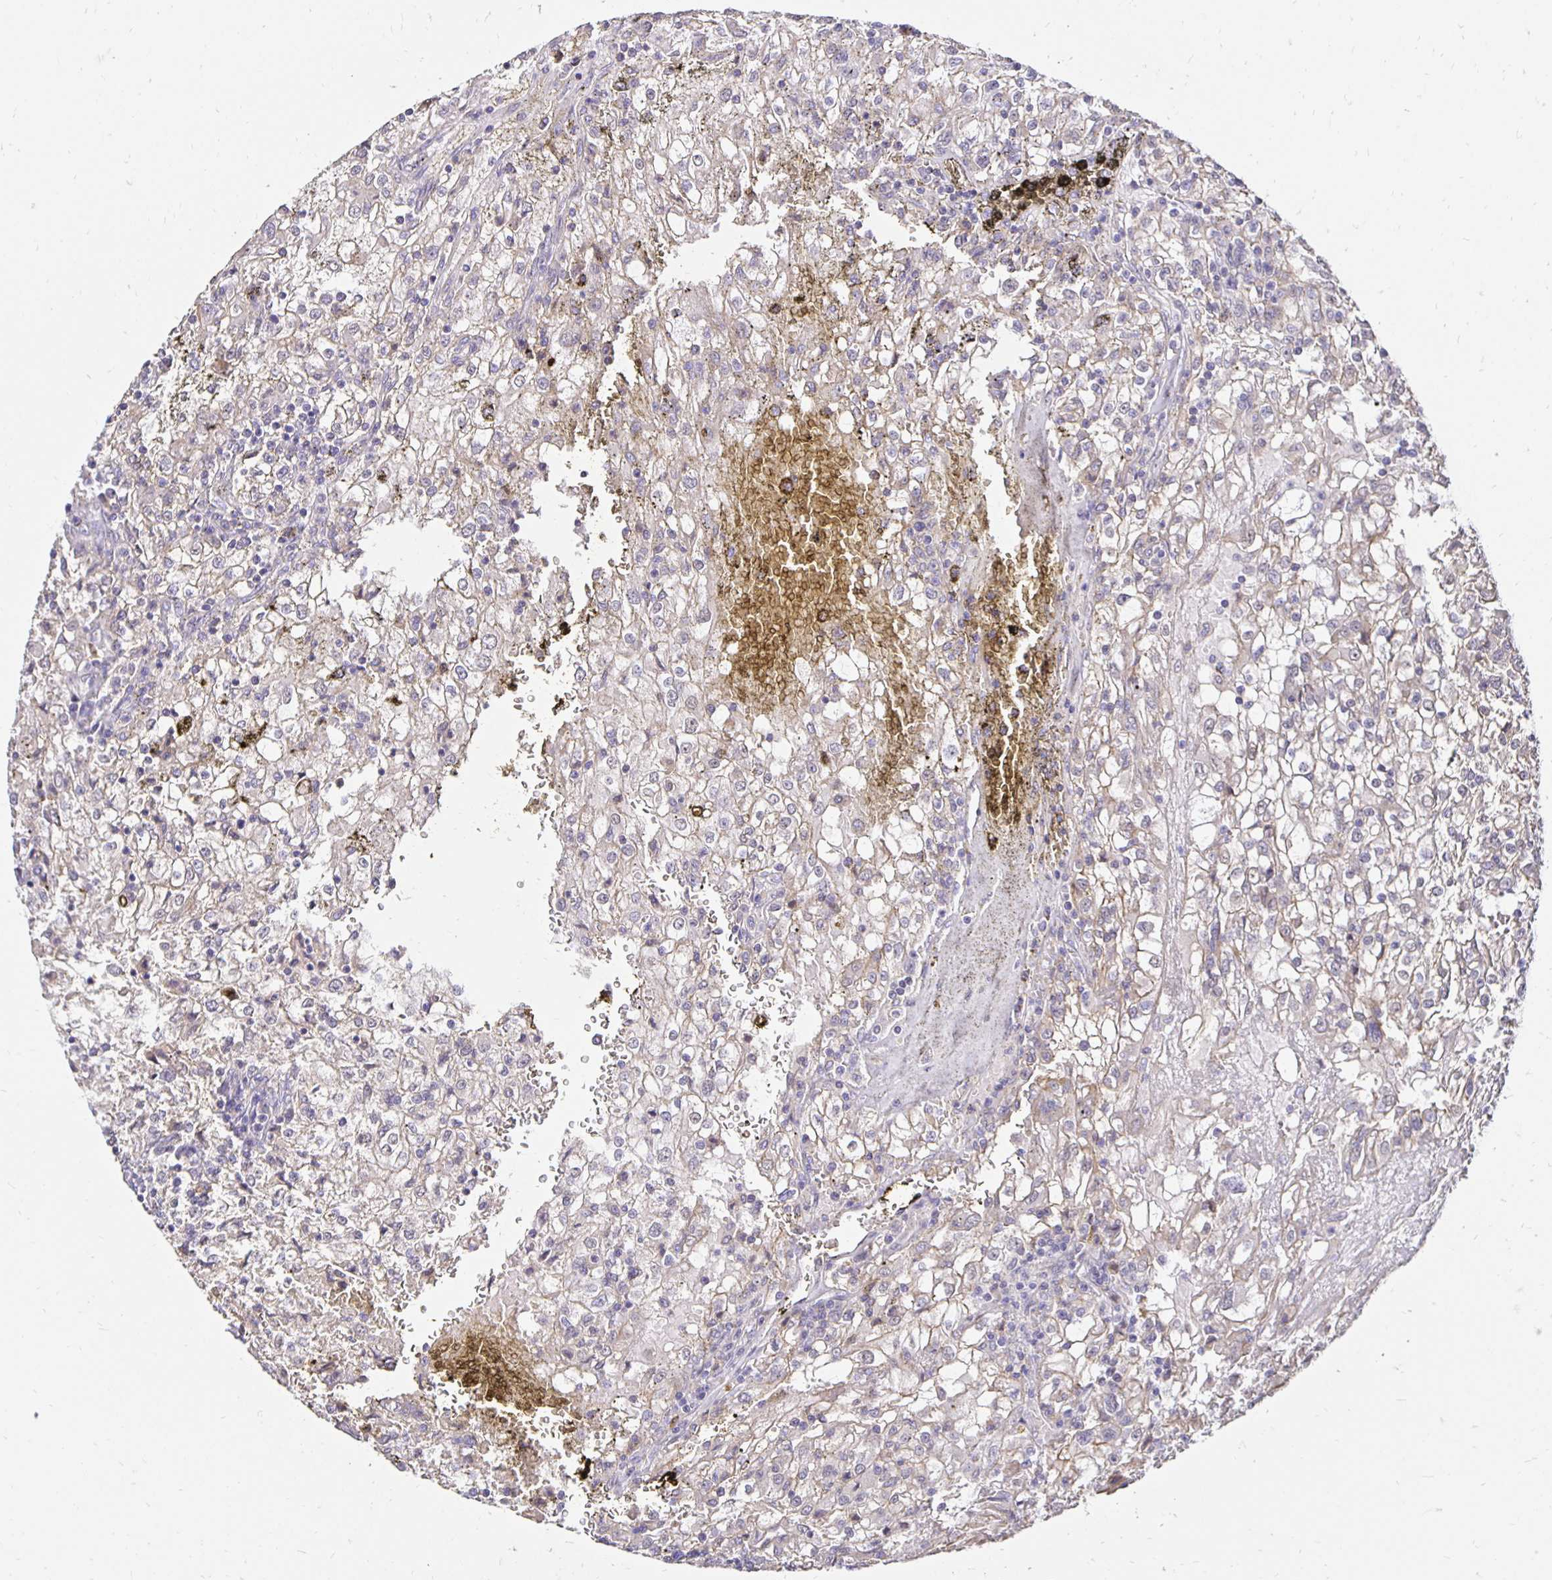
{"staining": {"intensity": "weak", "quantity": "25%-75%", "location": "cytoplasmic/membranous"}, "tissue": "renal cancer", "cell_type": "Tumor cells", "image_type": "cancer", "snomed": [{"axis": "morphology", "description": "Adenocarcinoma, NOS"}, {"axis": "topography", "description": "Kidney"}], "caption": "Immunohistochemistry (IHC) (DAB) staining of human adenocarcinoma (renal) demonstrates weak cytoplasmic/membranous protein expression in approximately 25%-75% of tumor cells.", "gene": "PNPLA3", "patient": {"sex": "female", "age": 74}}